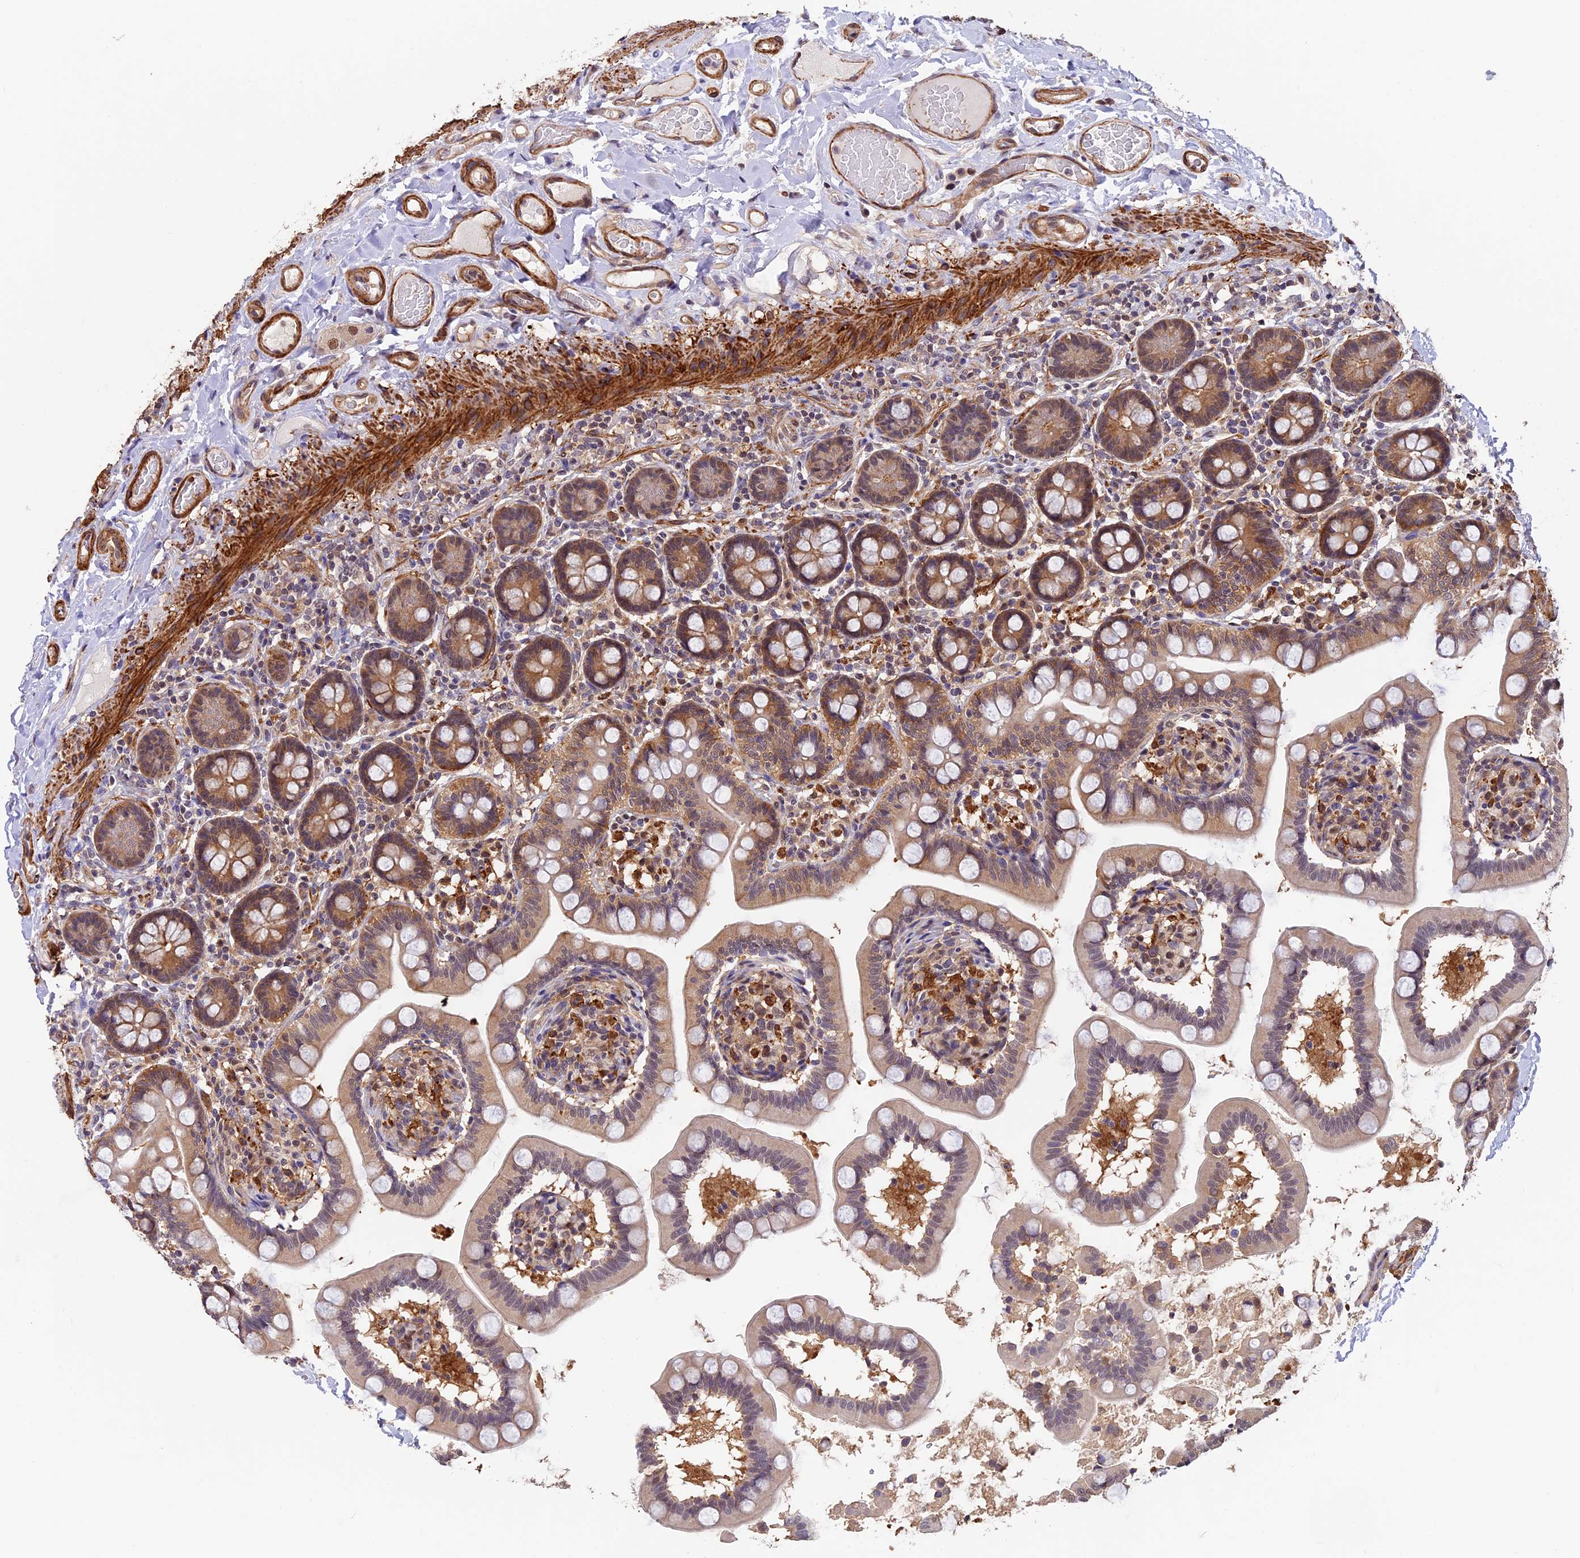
{"staining": {"intensity": "moderate", "quantity": ">75%", "location": "cytoplasmic/membranous"}, "tissue": "small intestine", "cell_type": "Glandular cells", "image_type": "normal", "snomed": [{"axis": "morphology", "description": "Normal tissue, NOS"}, {"axis": "topography", "description": "Small intestine"}], "caption": "Immunohistochemical staining of benign small intestine demonstrates medium levels of moderate cytoplasmic/membranous staining in about >75% of glandular cells.", "gene": "PSMB3", "patient": {"sex": "female", "age": 64}}